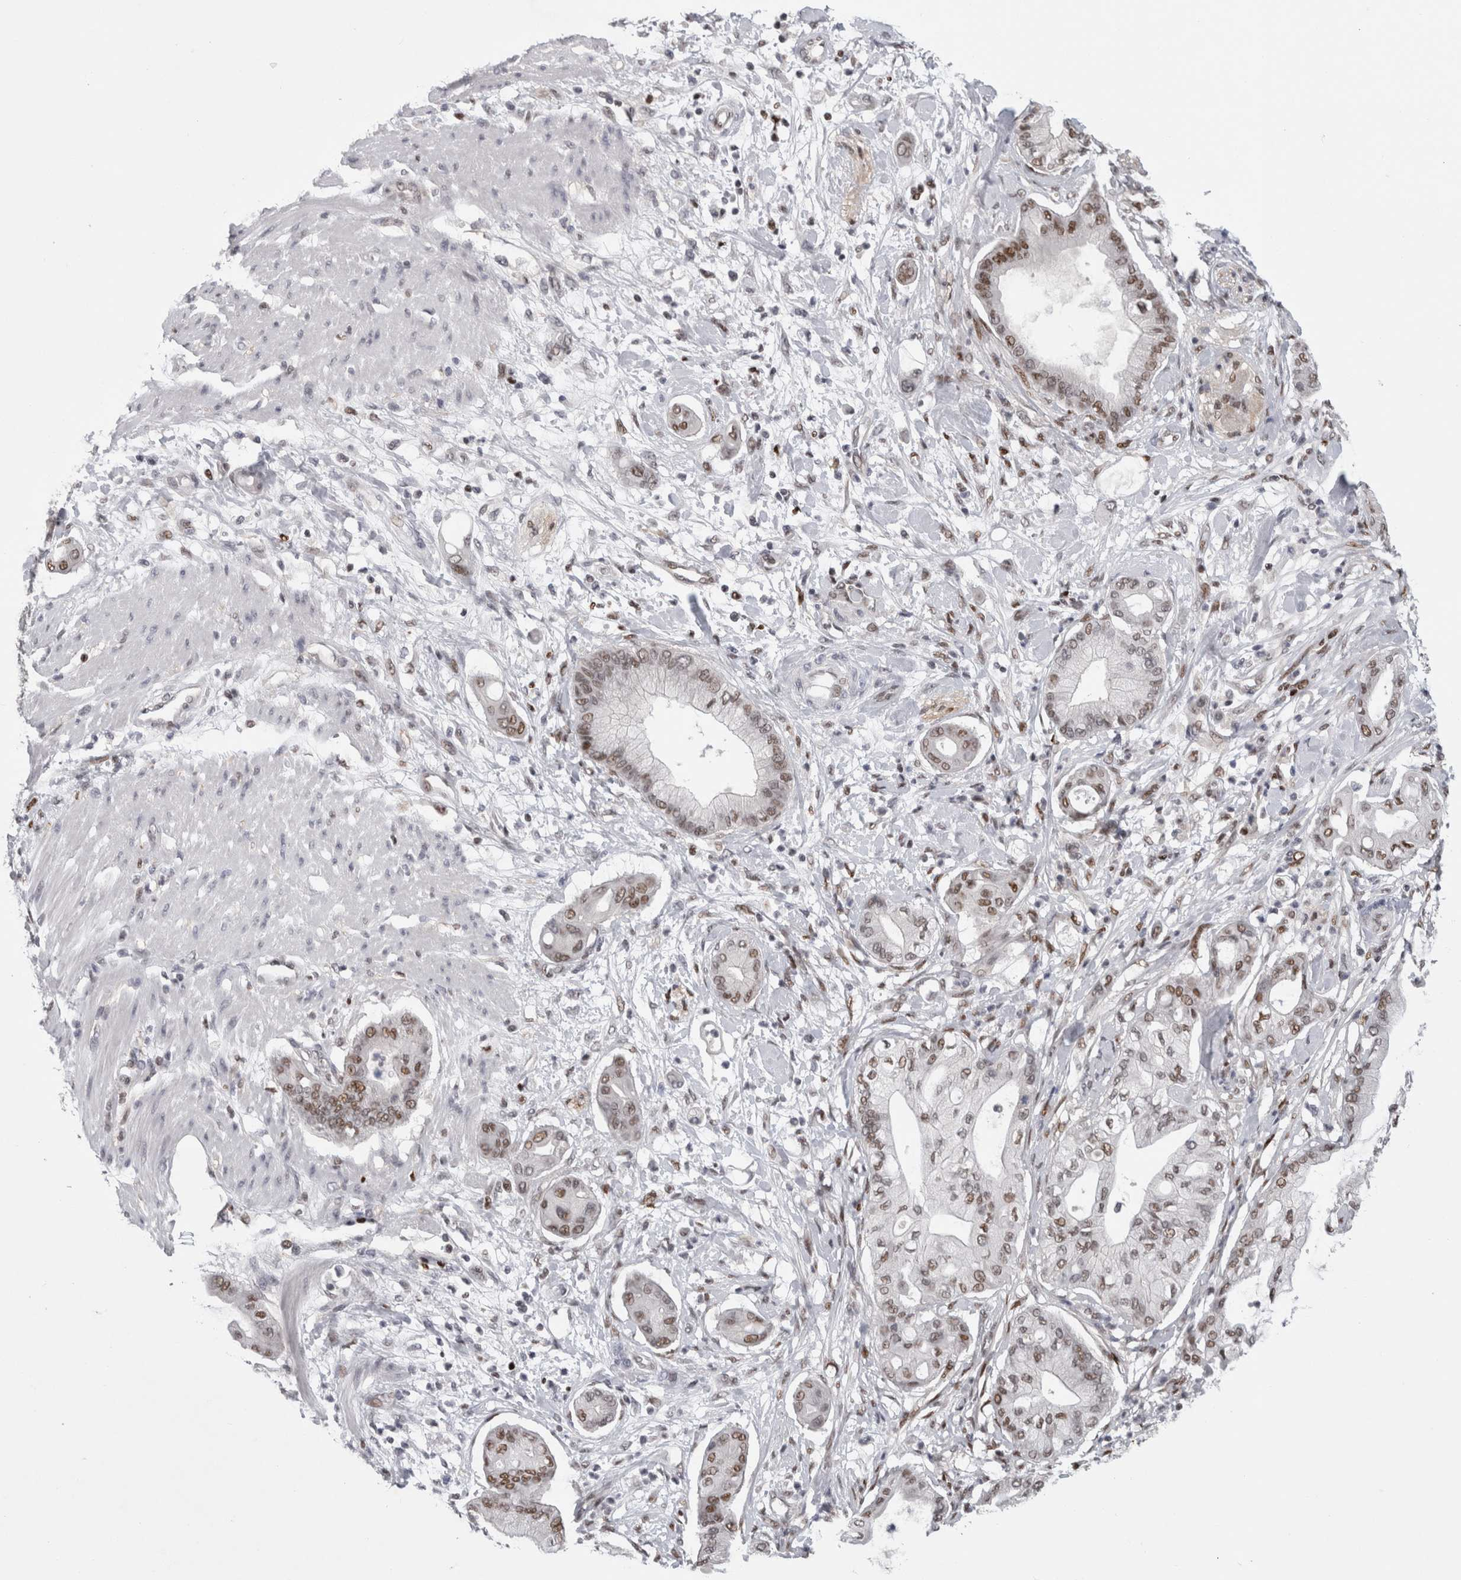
{"staining": {"intensity": "moderate", "quantity": "25%-75%", "location": "nuclear"}, "tissue": "pancreatic cancer", "cell_type": "Tumor cells", "image_type": "cancer", "snomed": [{"axis": "morphology", "description": "Adenocarcinoma, NOS"}, {"axis": "morphology", "description": "Adenocarcinoma, metastatic, NOS"}, {"axis": "topography", "description": "Lymph node"}, {"axis": "topography", "description": "Pancreas"}, {"axis": "topography", "description": "Duodenum"}], "caption": "High-power microscopy captured an IHC micrograph of pancreatic metastatic adenocarcinoma, revealing moderate nuclear staining in about 25%-75% of tumor cells.", "gene": "SRARP", "patient": {"sex": "female", "age": 64}}